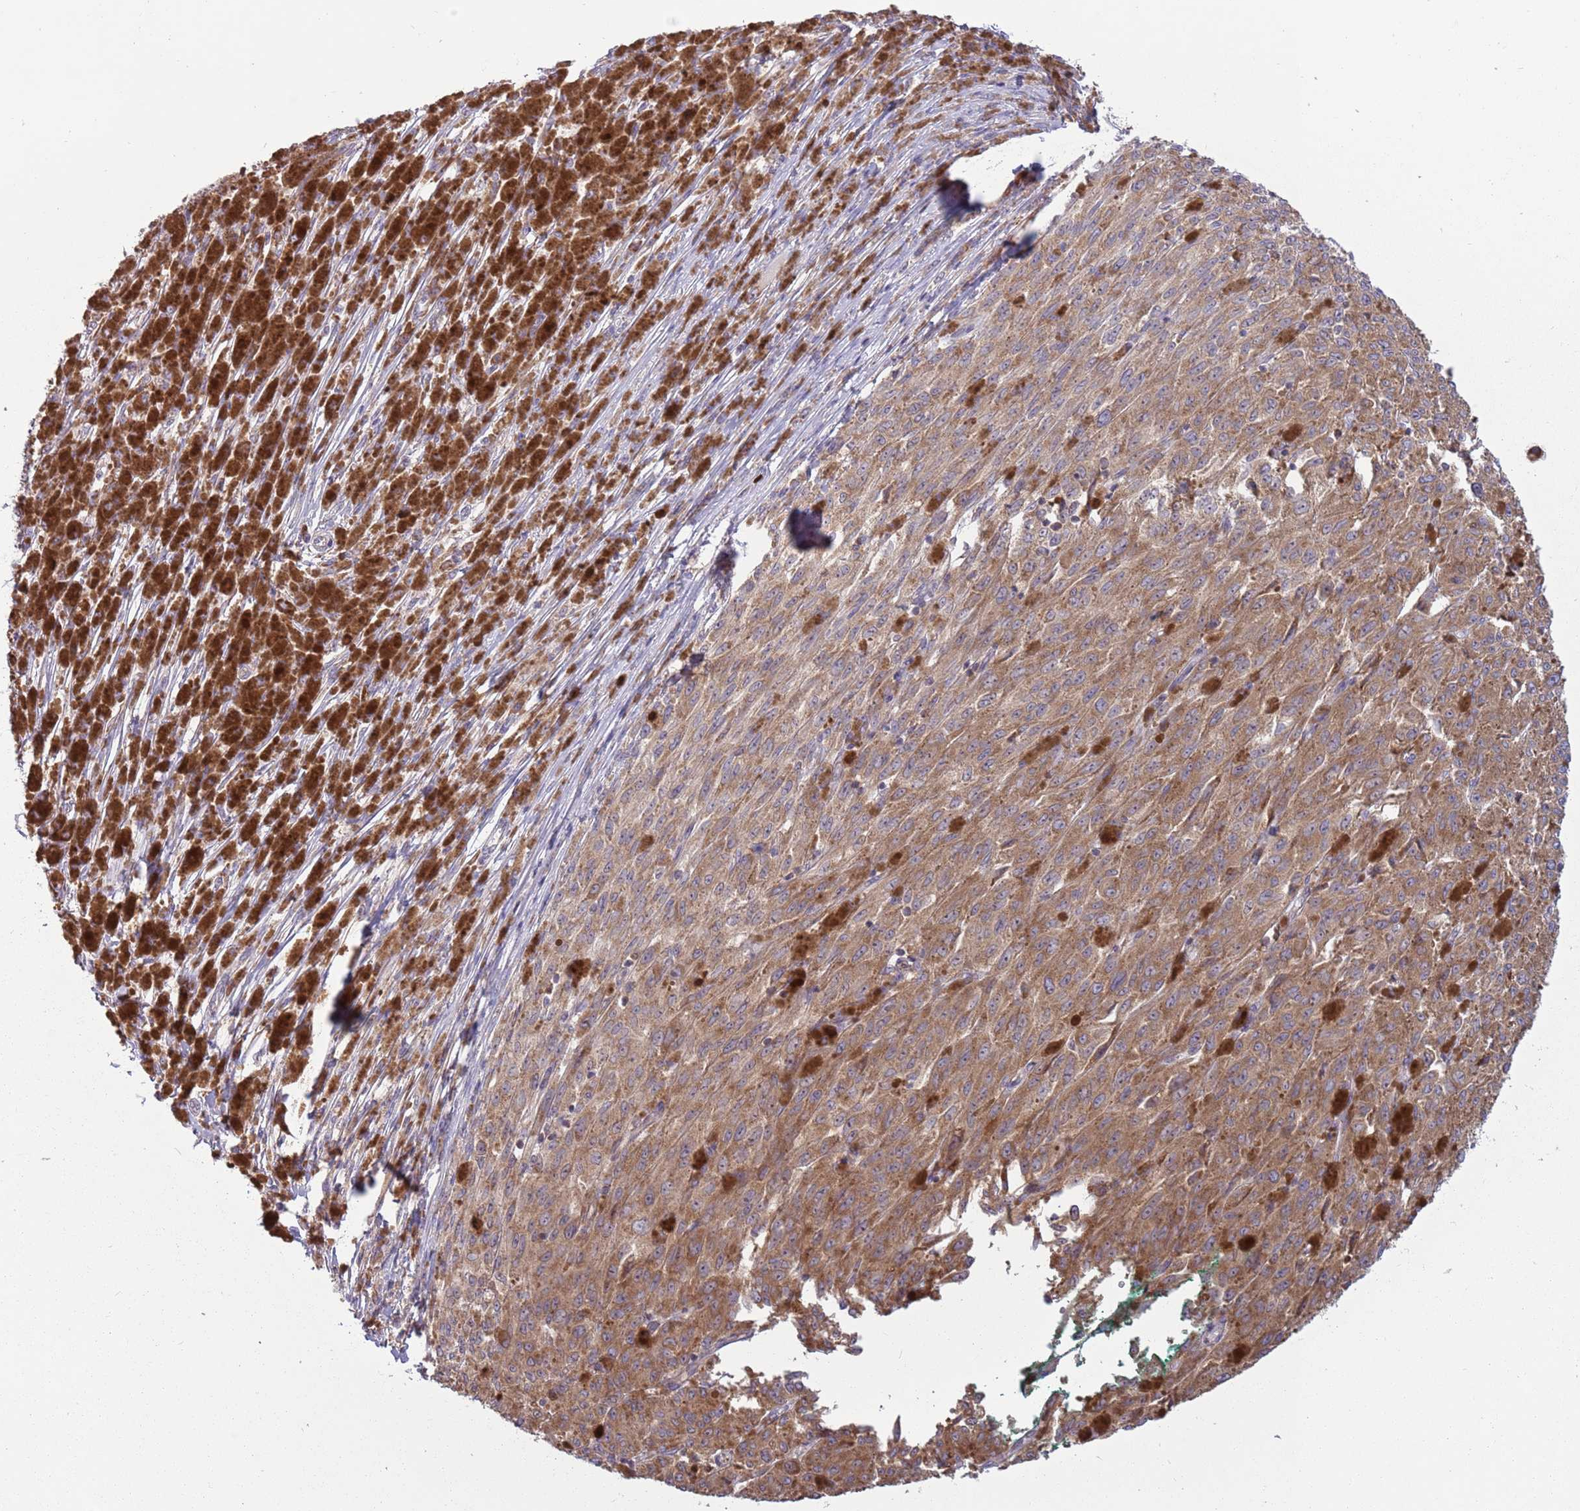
{"staining": {"intensity": "moderate", "quantity": ">75%", "location": "cytoplasmic/membranous"}, "tissue": "melanoma", "cell_type": "Tumor cells", "image_type": "cancer", "snomed": [{"axis": "morphology", "description": "Malignant melanoma, NOS"}, {"axis": "topography", "description": "Skin"}], "caption": "Immunohistochemistry photomicrograph of neoplastic tissue: malignant melanoma stained using immunohistochemistry (IHC) exhibits medium levels of moderate protein expression localized specifically in the cytoplasmic/membranous of tumor cells, appearing as a cytoplasmic/membranous brown color.", "gene": "RPL17-C18orf32", "patient": {"sex": "female", "age": 52}}